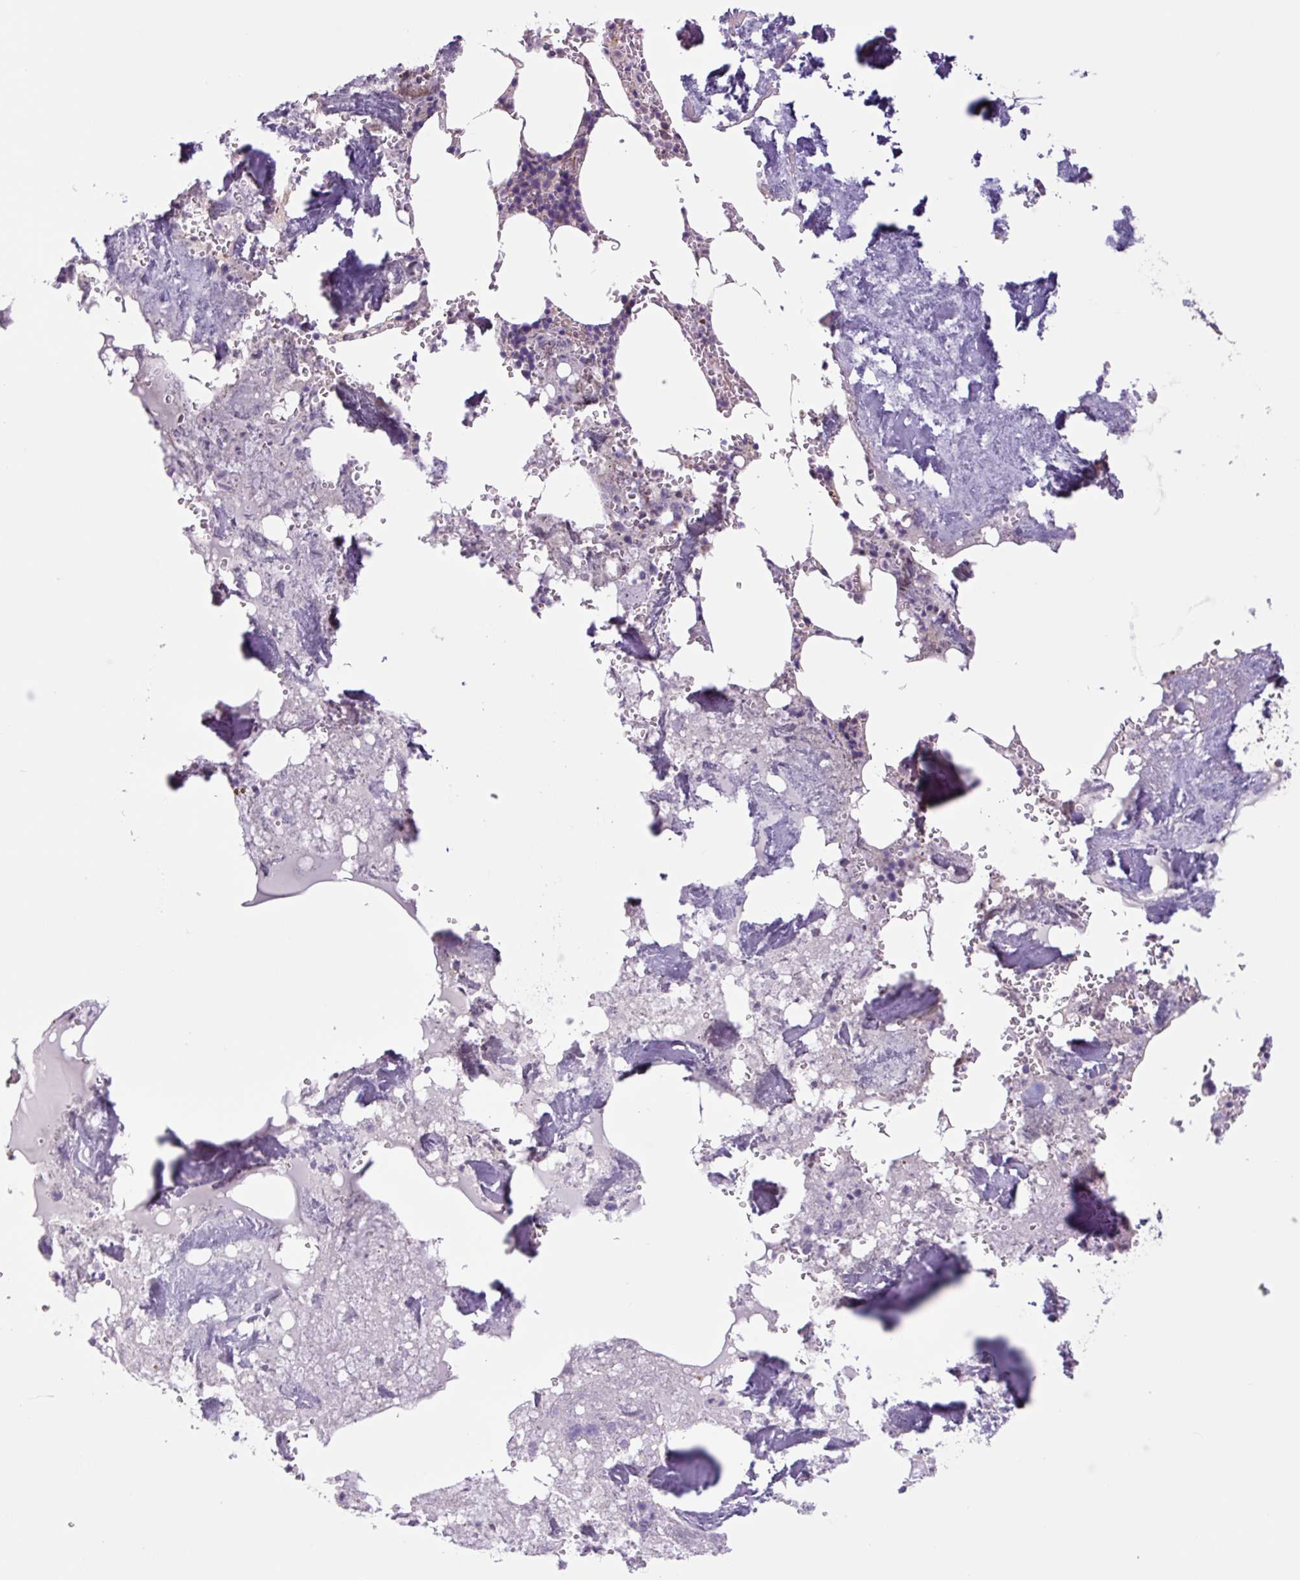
{"staining": {"intensity": "moderate", "quantity": "<25%", "location": "cytoplasmic/membranous"}, "tissue": "bone marrow", "cell_type": "Hematopoietic cells", "image_type": "normal", "snomed": [{"axis": "morphology", "description": "Normal tissue, NOS"}, {"axis": "topography", "description": "Bone marrow"}], "caption": "Immunohistochemical staining of benign bone marrow demonstrates <25% levels of moderate cytoplasmic/membranous protein positivity in approximately <25% of hematopoietic cells. (IHC, brightfield microscopy, high magnification).", "gene": "PLA2G4A", "patient": {"sex": "male", "age": 54}}